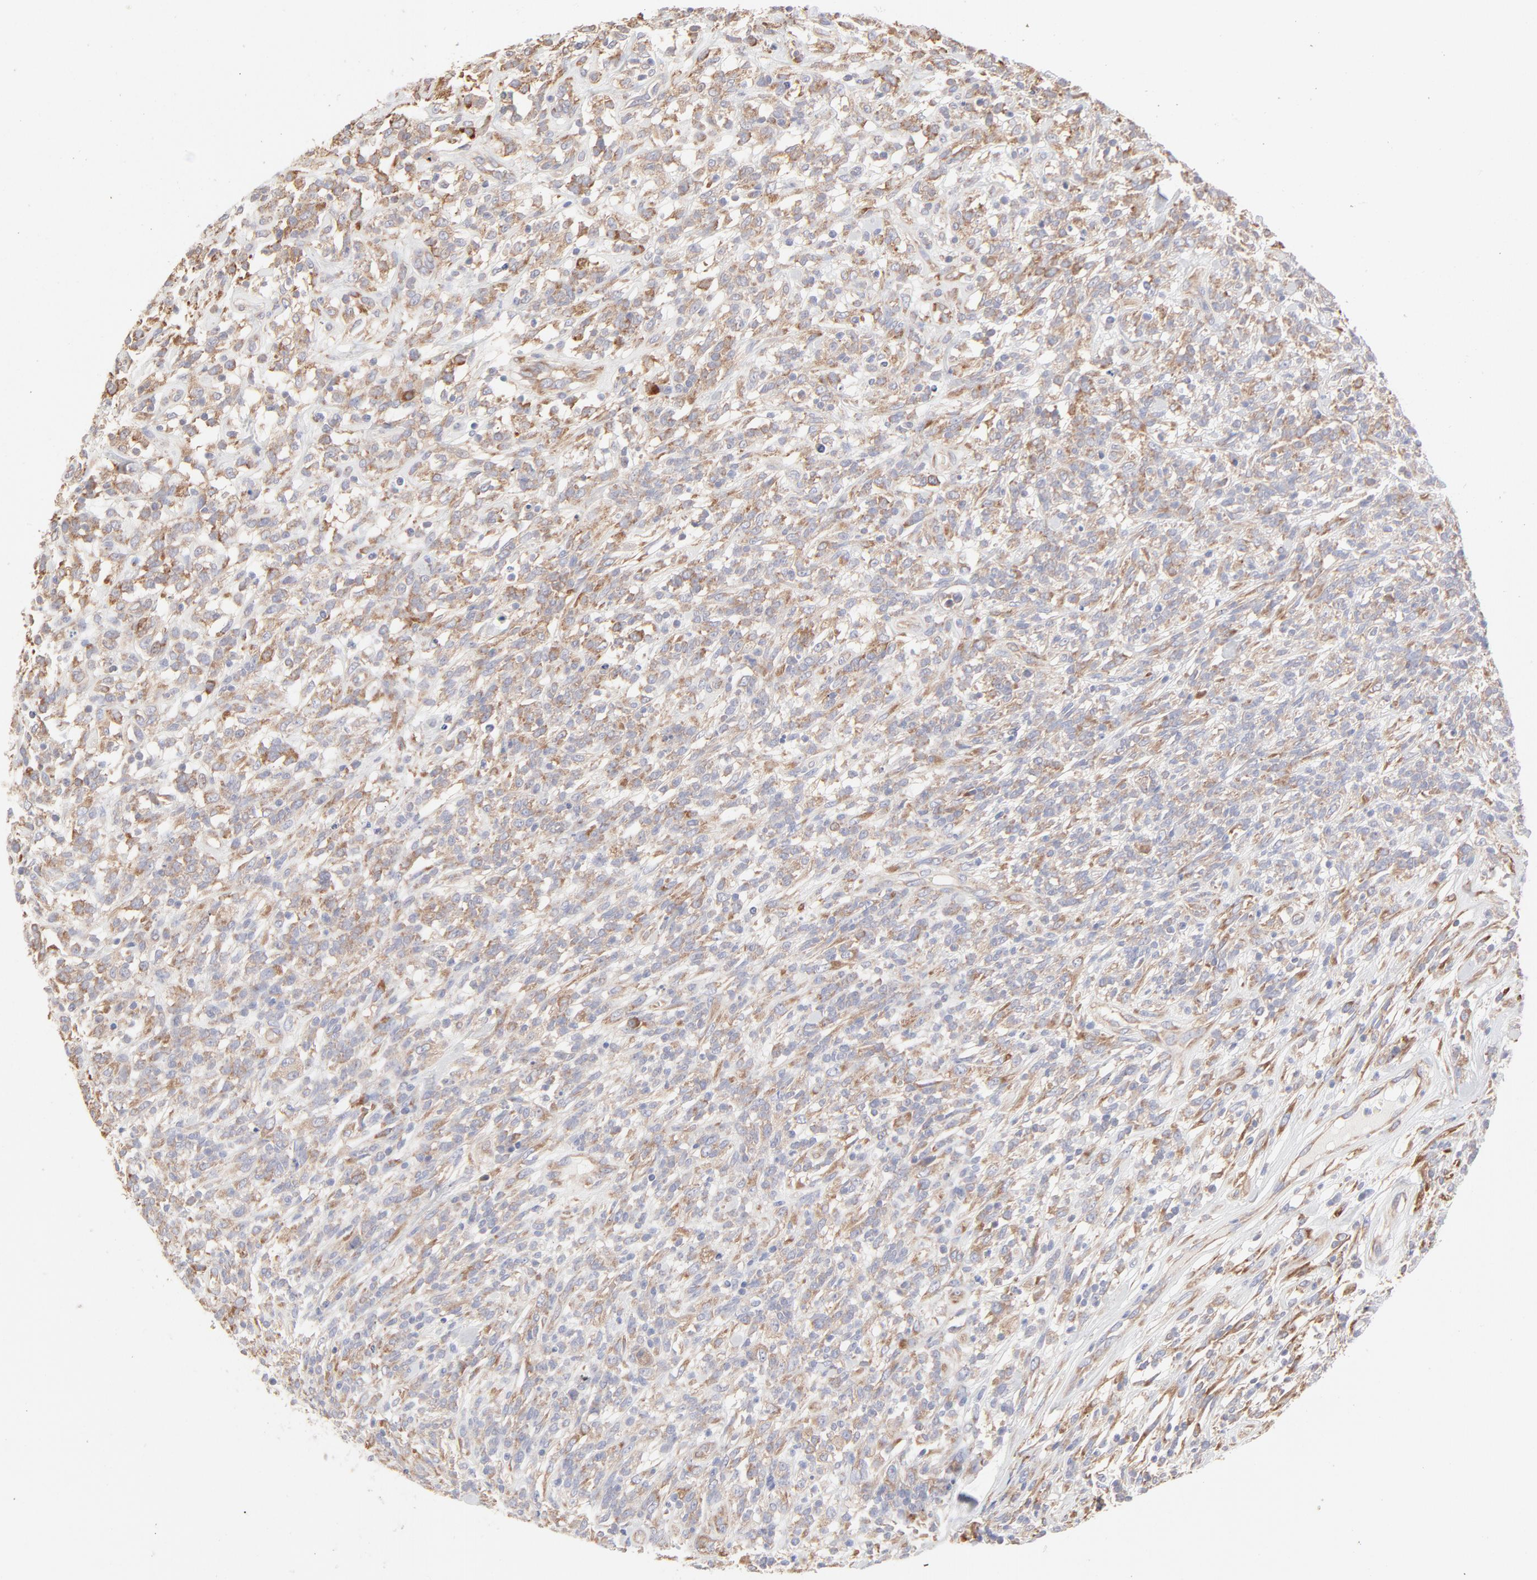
{"staining": {"intensity": "moderate", "quantity": ">75%", "location": "cytoplasmic/membranous"}, "tissue": "lymphoma", "cell_type": "Tumor cells", "image_type": "cancer", "snomed": [{"axis": "morphology", "description": "Malignant lymphoma, non-Hodgkin's type, High grade"}, {"axis": "topography", "description": "Lymph node"}], "caption": "Moderate cytoplasmic/membranous expression for a protein is present in about >75% of tumor cells of high-grade malignant lymphoma, non-Hodgkin's type using immunohistochemistry (IHC).", "gene": "RPS21", "patient": {"sex": "female", "age": 73}}